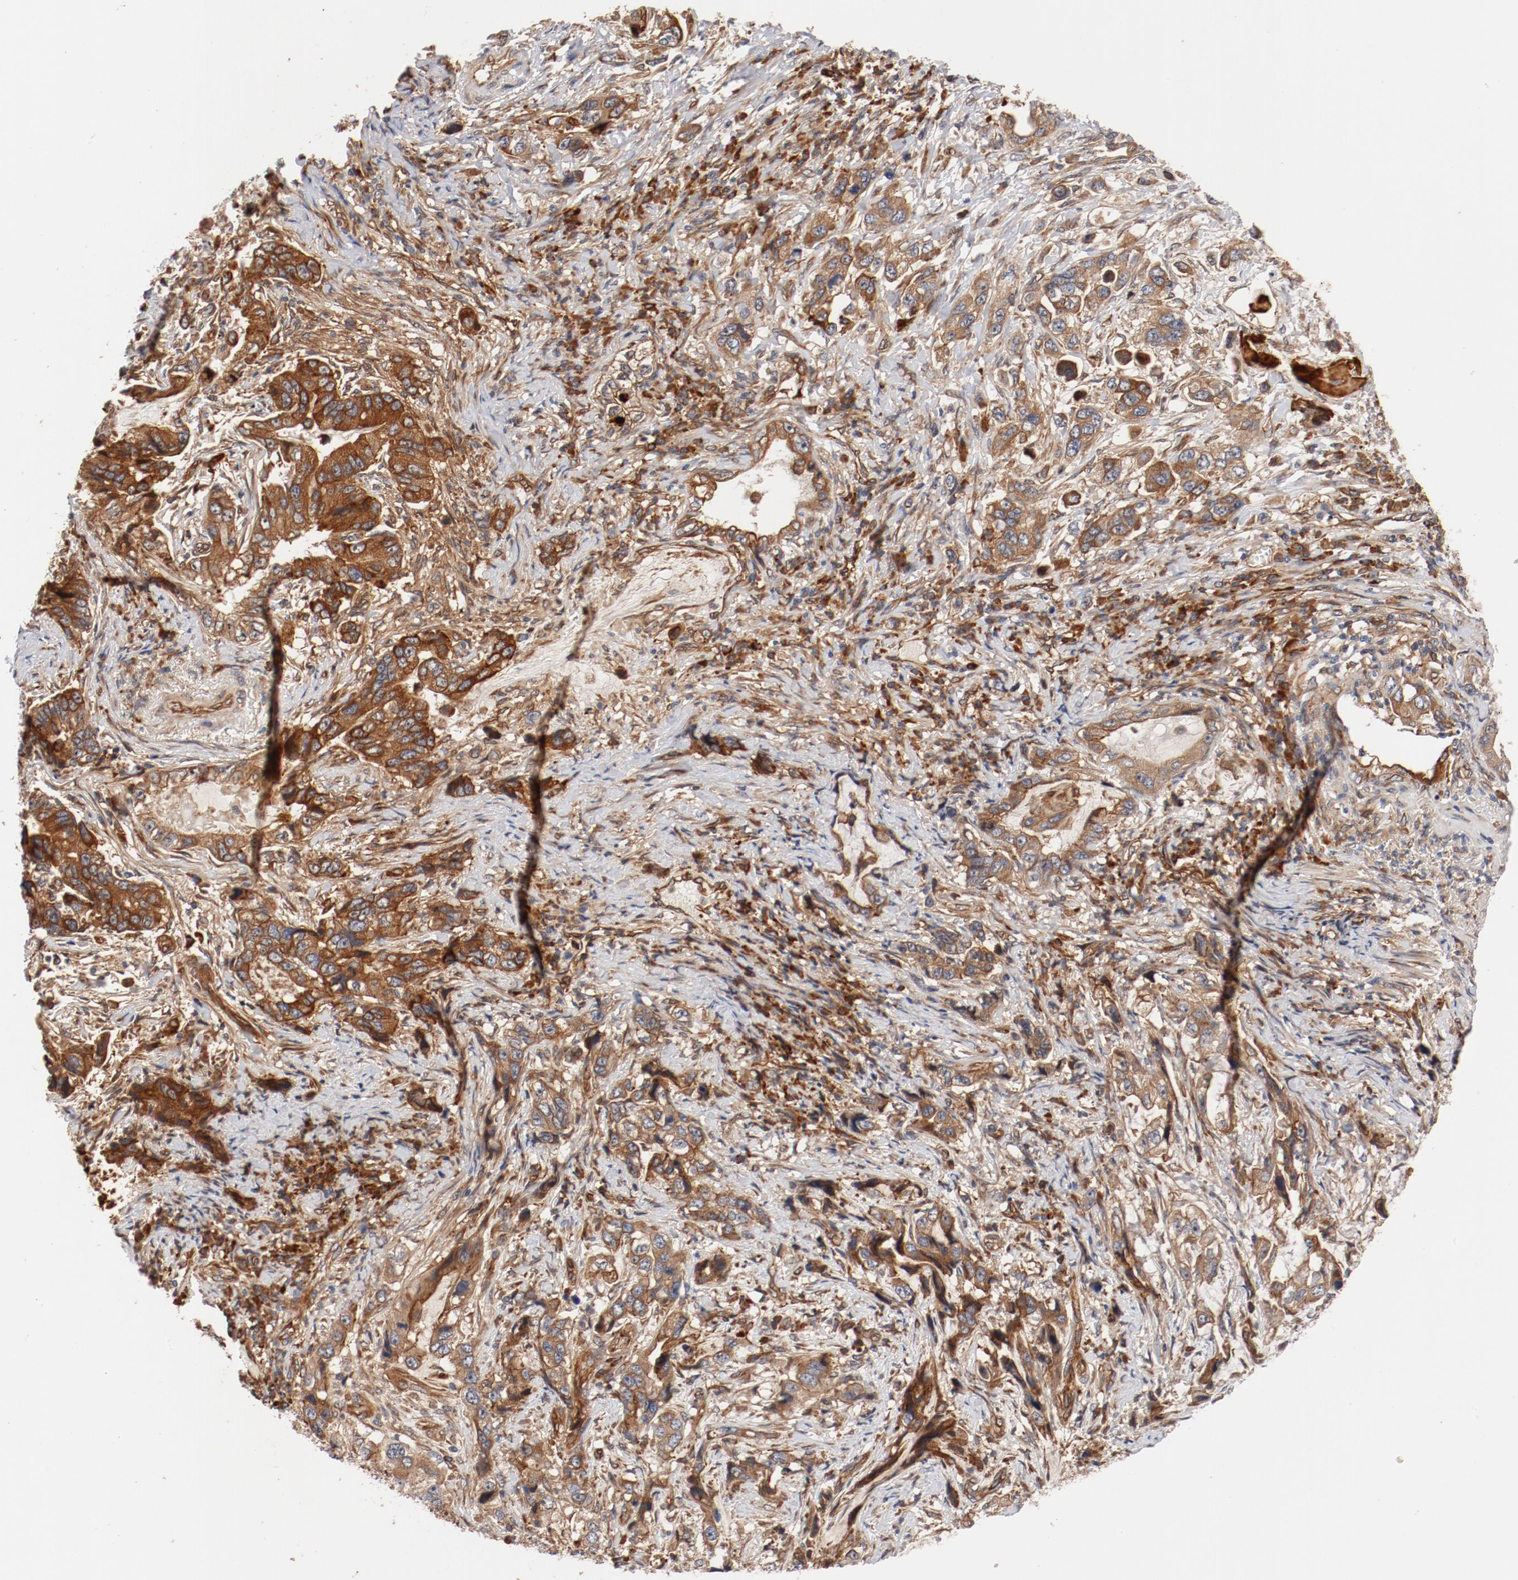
{"staining": {"intensity": "moderate", "quantity": ">75%", "location": "cytoplasmic/membranous"}, "tissue": "stomach cancer", "cell_type": "Tumor cells", "image_type": "cancer", "snomed": [{"axis": "morphology", "description": "Adenocarcinoma, NOS"}, {"axis": "topography", "description": "Stomach, lower"}], "caption": "This photomicrograph reveals stomach cancer (adenocarcinoma) stained with immunohistochemistry (IHC) to label a protein in brown. The cytoplasmic/membranous of tumor cells show moderate positivity for the protein. Nuclei are counter-stained blue.", "gene": "PITPNM2", "patient": {"sex": "female", "age": 93}}